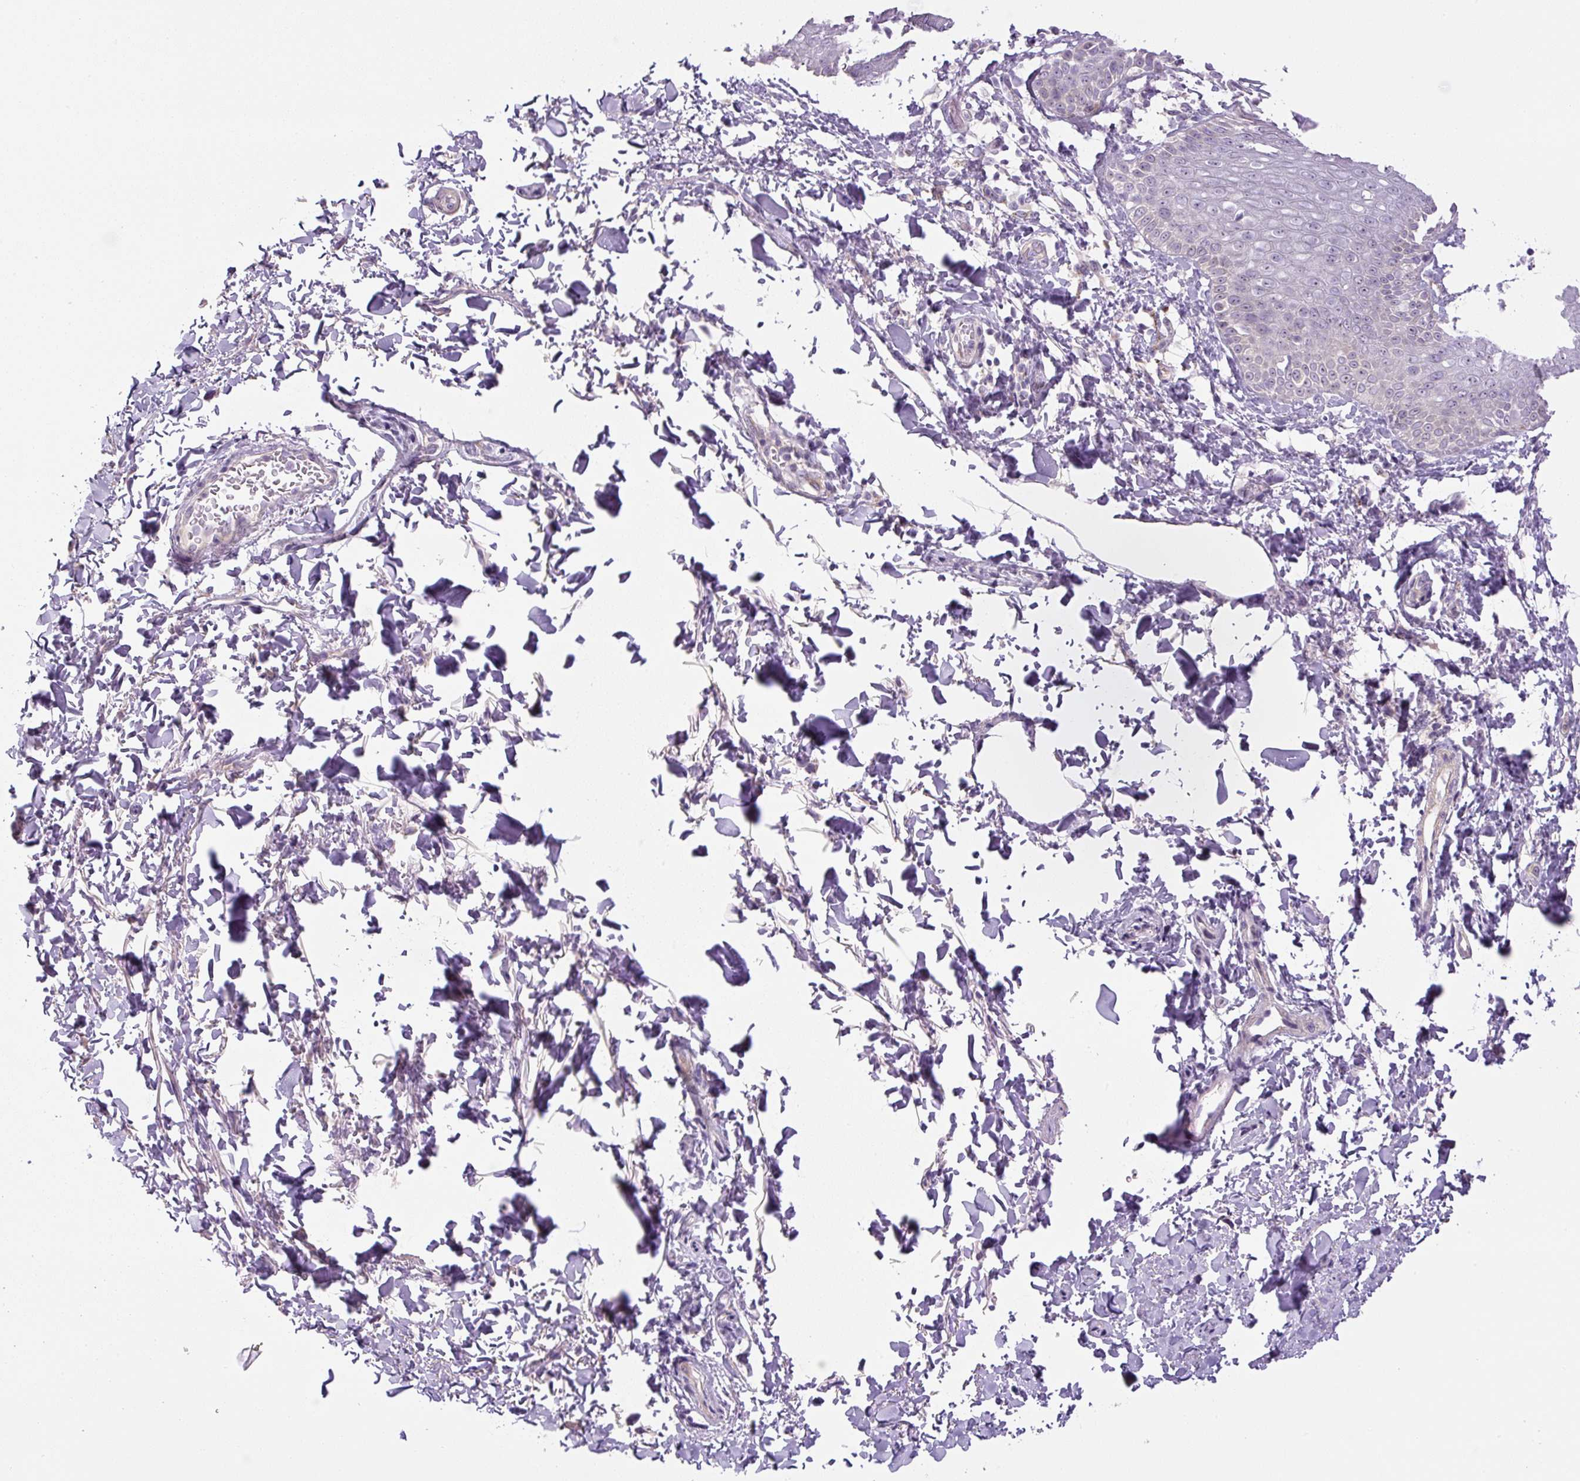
{"staining": {"intensity": "moderate", "quantity": "25%-75%", "location": "nuclear"}, "tissue": "skin", "cell_type": "Epidermal cells", "image_type": "normal", "snomed": [{"axis": "morphology", "description": "Normal tissue, NOS"}, {"axis": "topography", "description": "Peripheral nerve tissue"}], "caption": "Skin stained with immunohistochemistry reveals moderate nuclear expression in about 25%-75% of epidermal cells. The staining was performed using DAB (3,3'-diaminobenzidine) to visualize the protein expression in brown, while the nuclei were stained in blue with hematoxylin (Magnification: 20x).", "gene": "TMEM151B", "patient": {"sex": "male", "age": 51}}